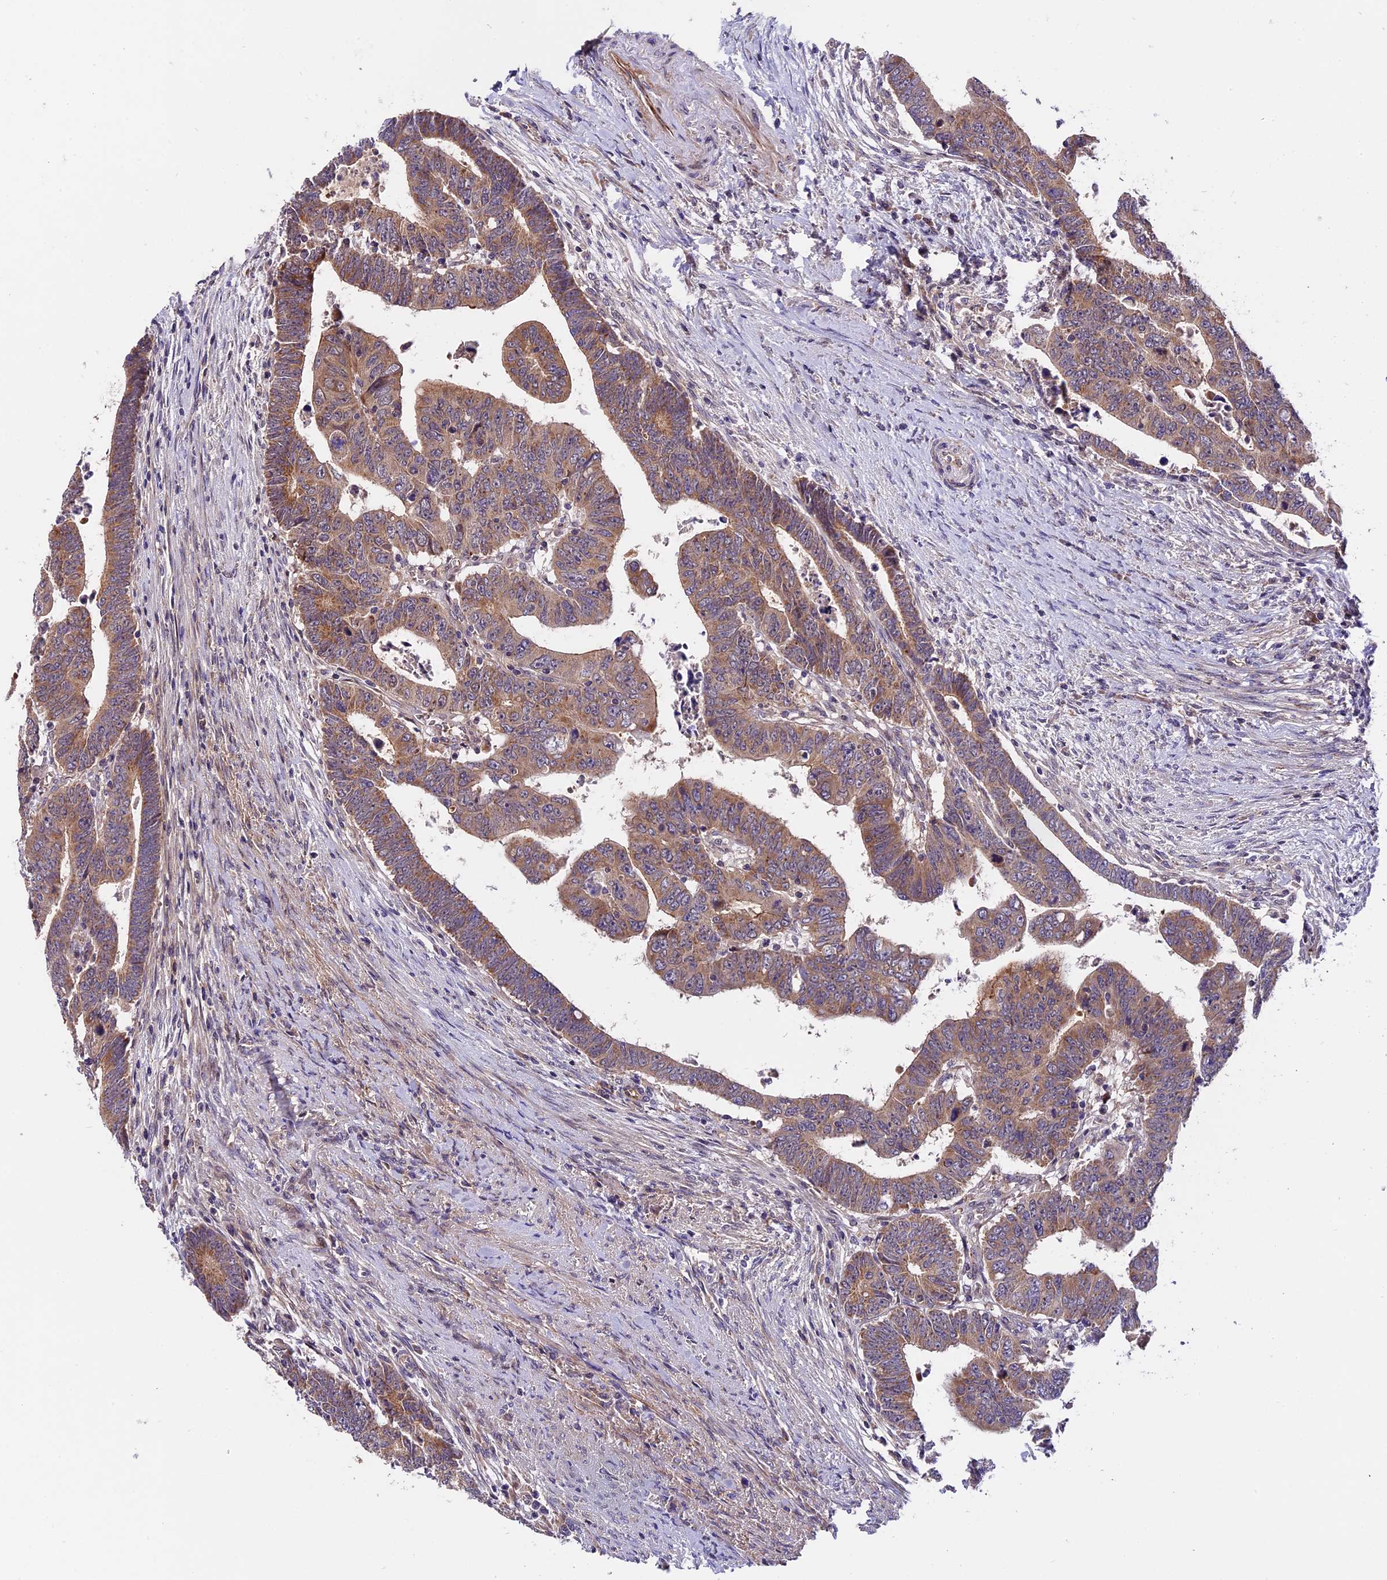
{"staining": {"intensity": "moderate", "quantity": ">75%", "location": "cytoplasmic/membranous"}, "tissue": "colorectal cancer", "cell_type": "Tumor cells", "image_type": "cancer", "snomed": [{"axis": "morphology", "description": "Normal tissue, NOS"}, {"axis": "morphology", "description": "Adenocarcinoma, NOS"}, {"axis": "topography", "description": "Rectum"}], "caption": "A brown stain shows moderate cytoplasmic/membranous staining of a protein in adenocarcinoma (colorectal) tumor cells.", "gene": "TRMT1", "patient": {"sex": "female", "age": 65}}